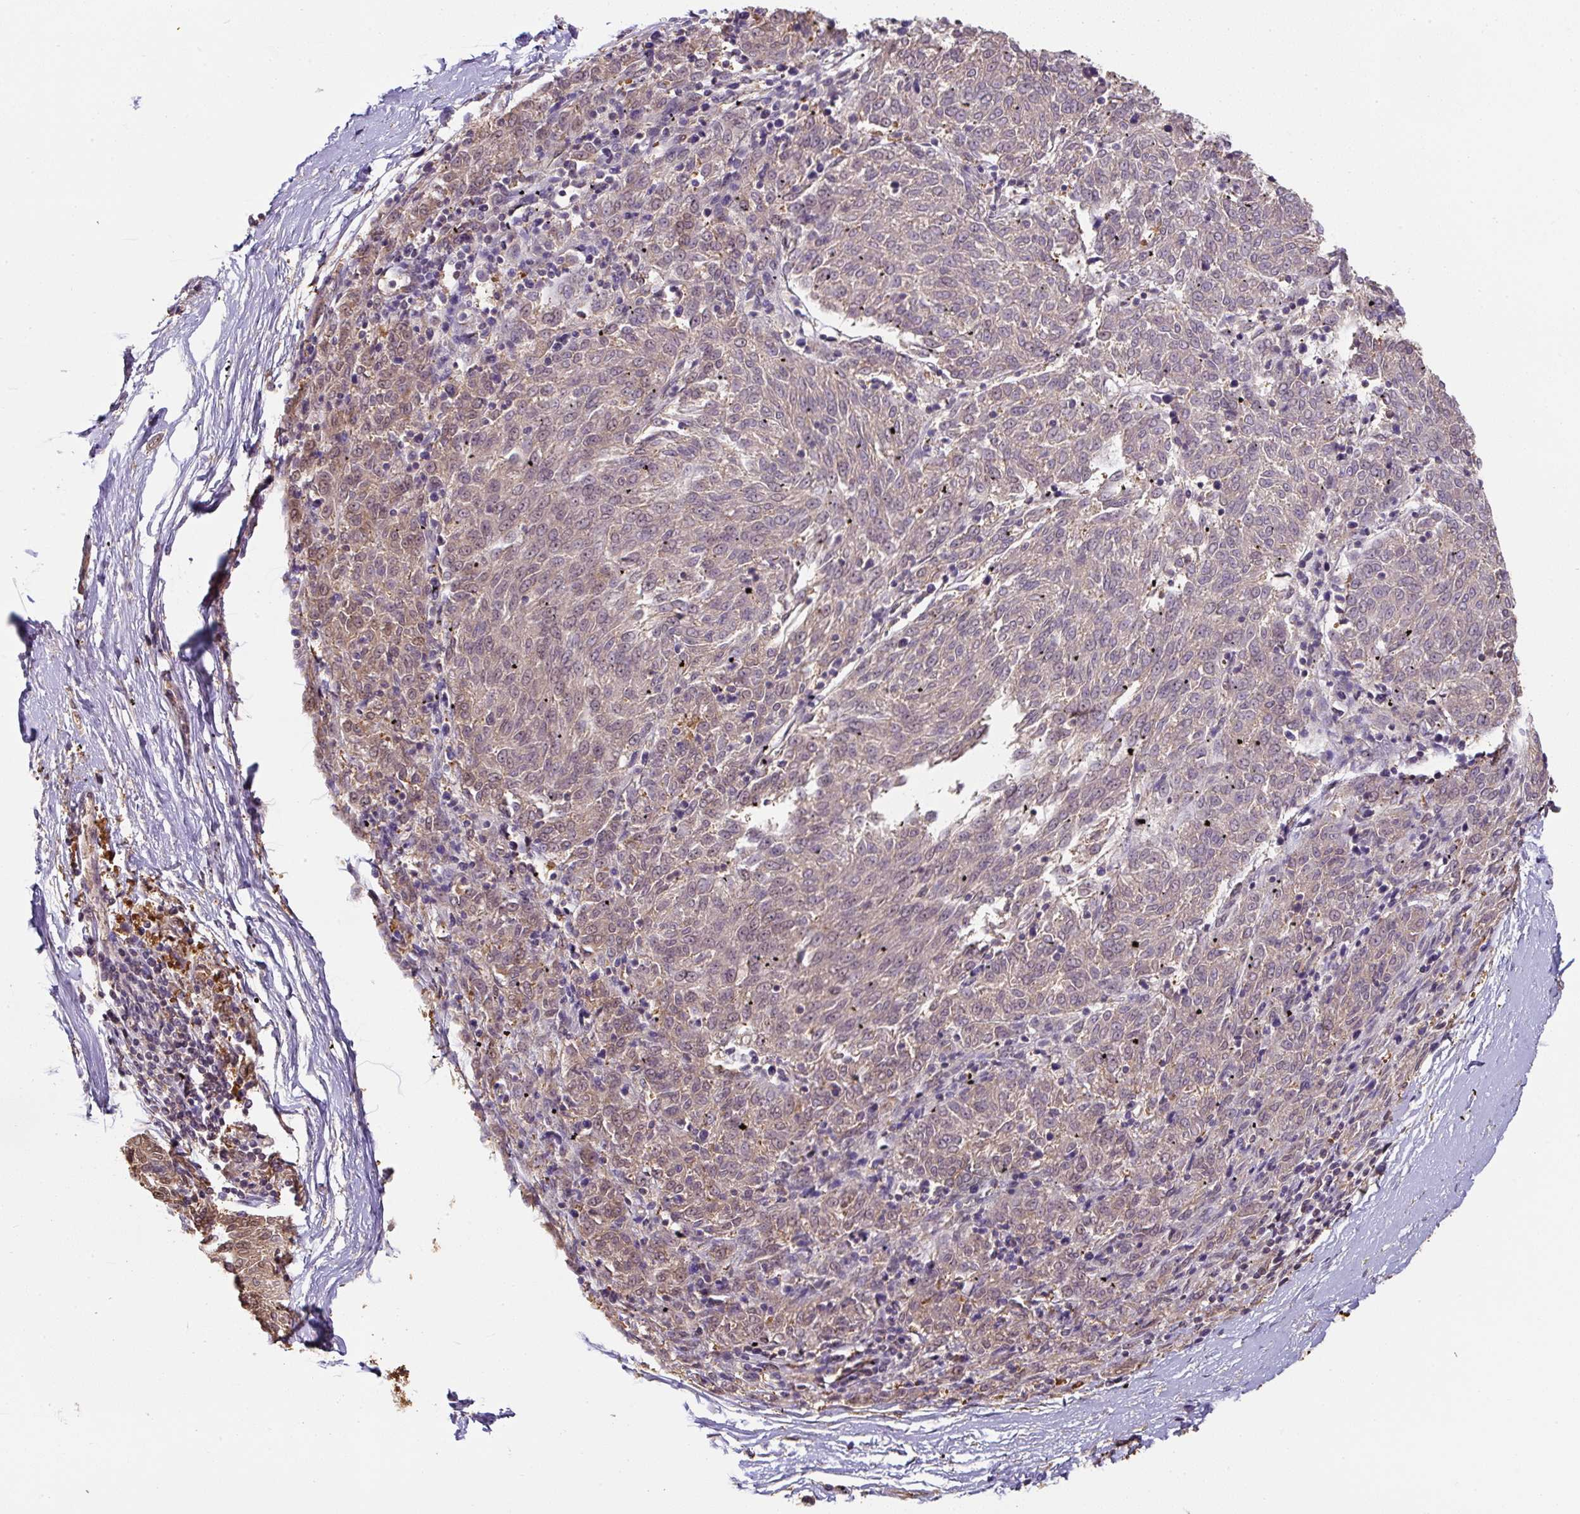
{"staining": {"intensity": "moderate", "quantity": "25%-75%", "location": "cytoplasmic/membranous"}, "tissue": "melanoma", "cell_type": "Tumor cells", "image_type": "cancer", "snomed": [{"axis": "morphology", "description": "Malignant melanoma, NOS"}, {"axis": "topography", "description": "Skin"}], "caption": "Immunohistochemistry (IHC) histopathology image of human malignant melanoma stained for a protein (brown), which shows medium levels of moderate cytoplasmic/membranous positivity in approximately 25%-75% of tumor cells.", "gene": "ST13", "patient": {"sex": "female", "age": 72}}